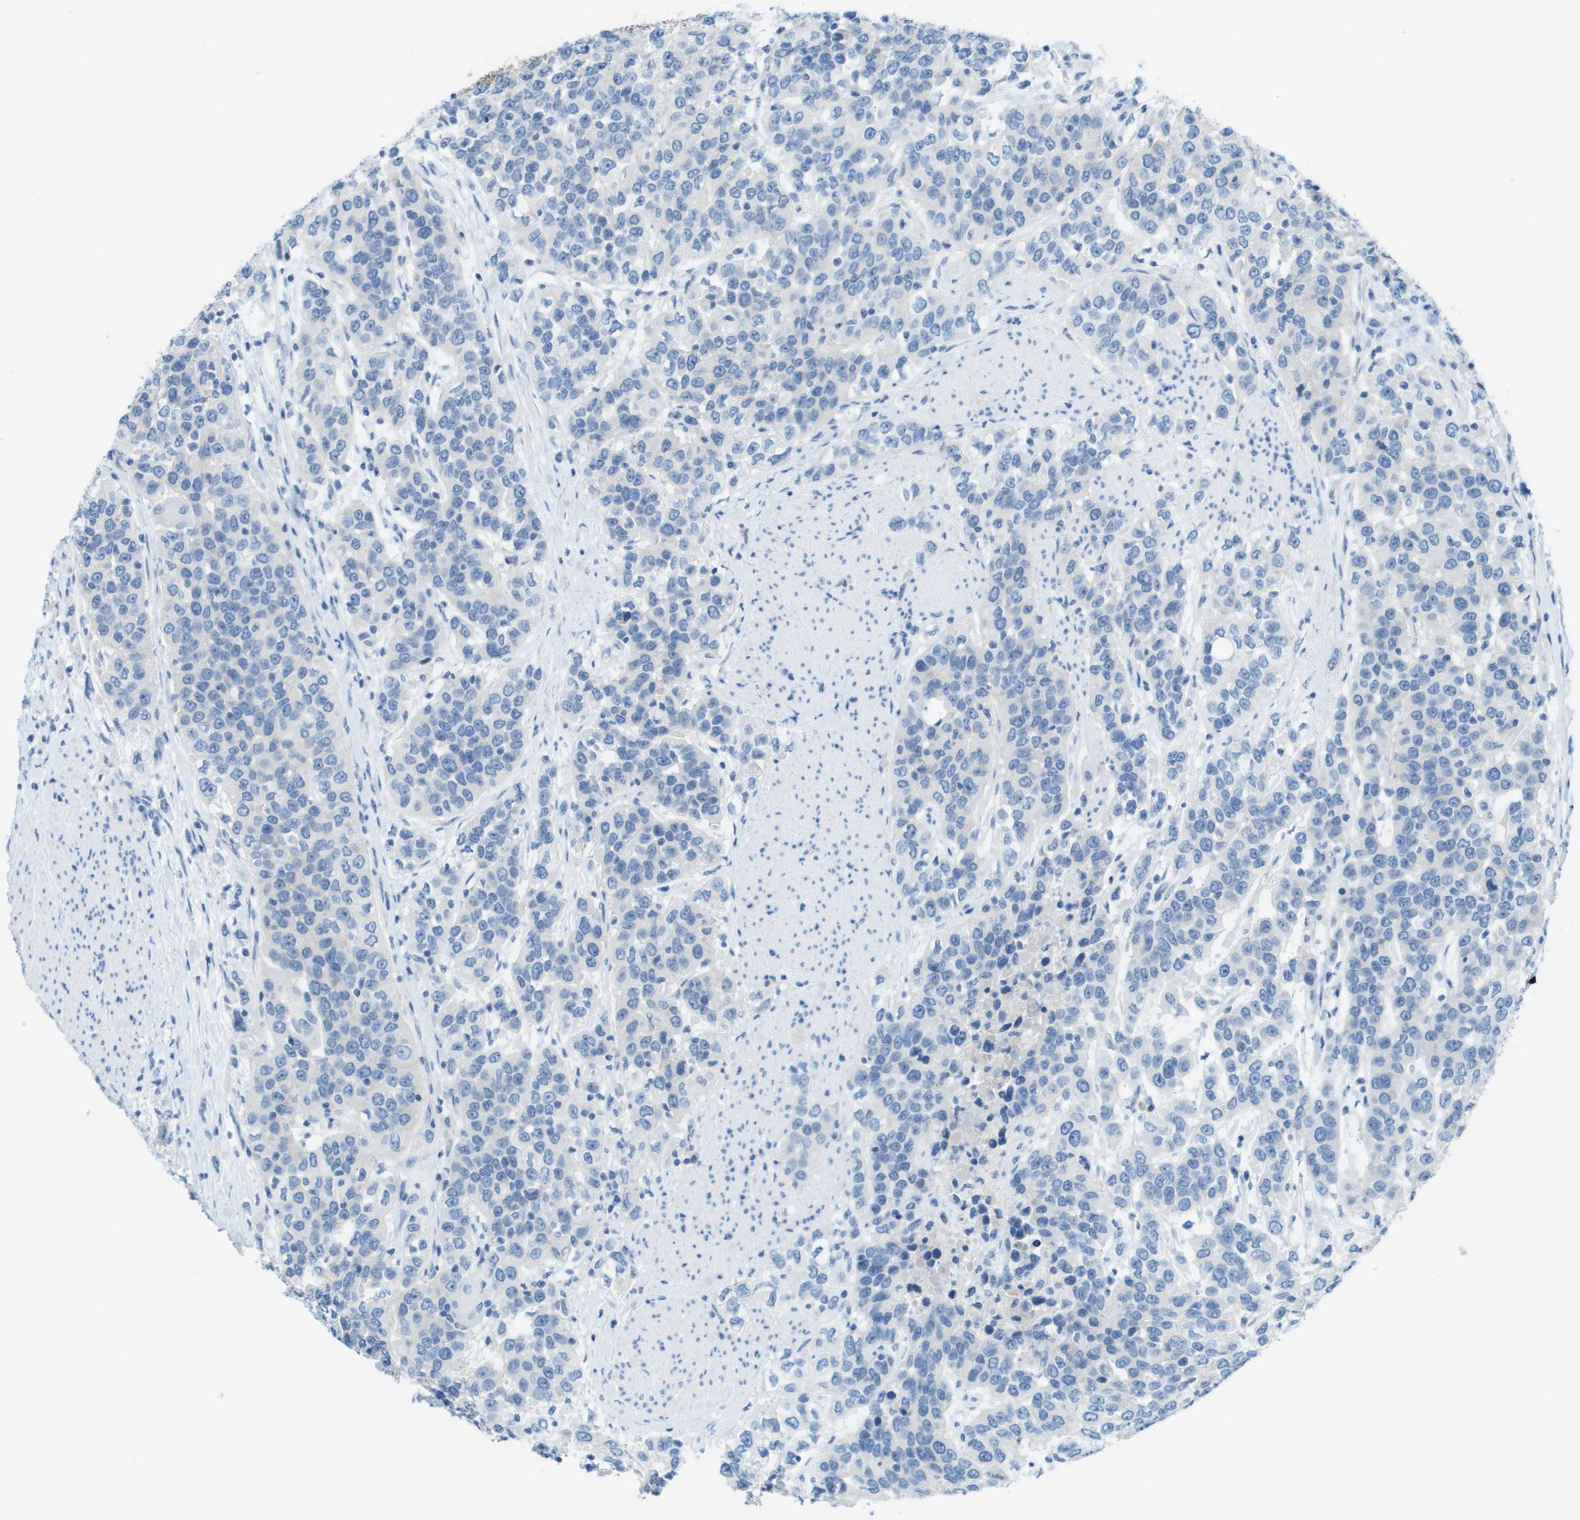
{"staining": {"intensity": "negative", "quantity": "none", "location": "none"}, "tissue": "urothelial cancer", "cell_type": "Tumor cells", "image_type": "cancer", "snomed": [{"axis": "morphology", "description": "Urothelial carcinoma, High grade"}, {"axis": "topography", "description": "Urinary bladder"}], "caption": "DAB (3,3'-diaminobenzidine) immunohistochemical staining of urothelial cancer demonstrates no significant positivity in tumor cells. (DAB (3,3'-diaminobenzidine) IHC, high magnification).", "gene": "CD46", "patient": {"sex": "female", "age": 80}}